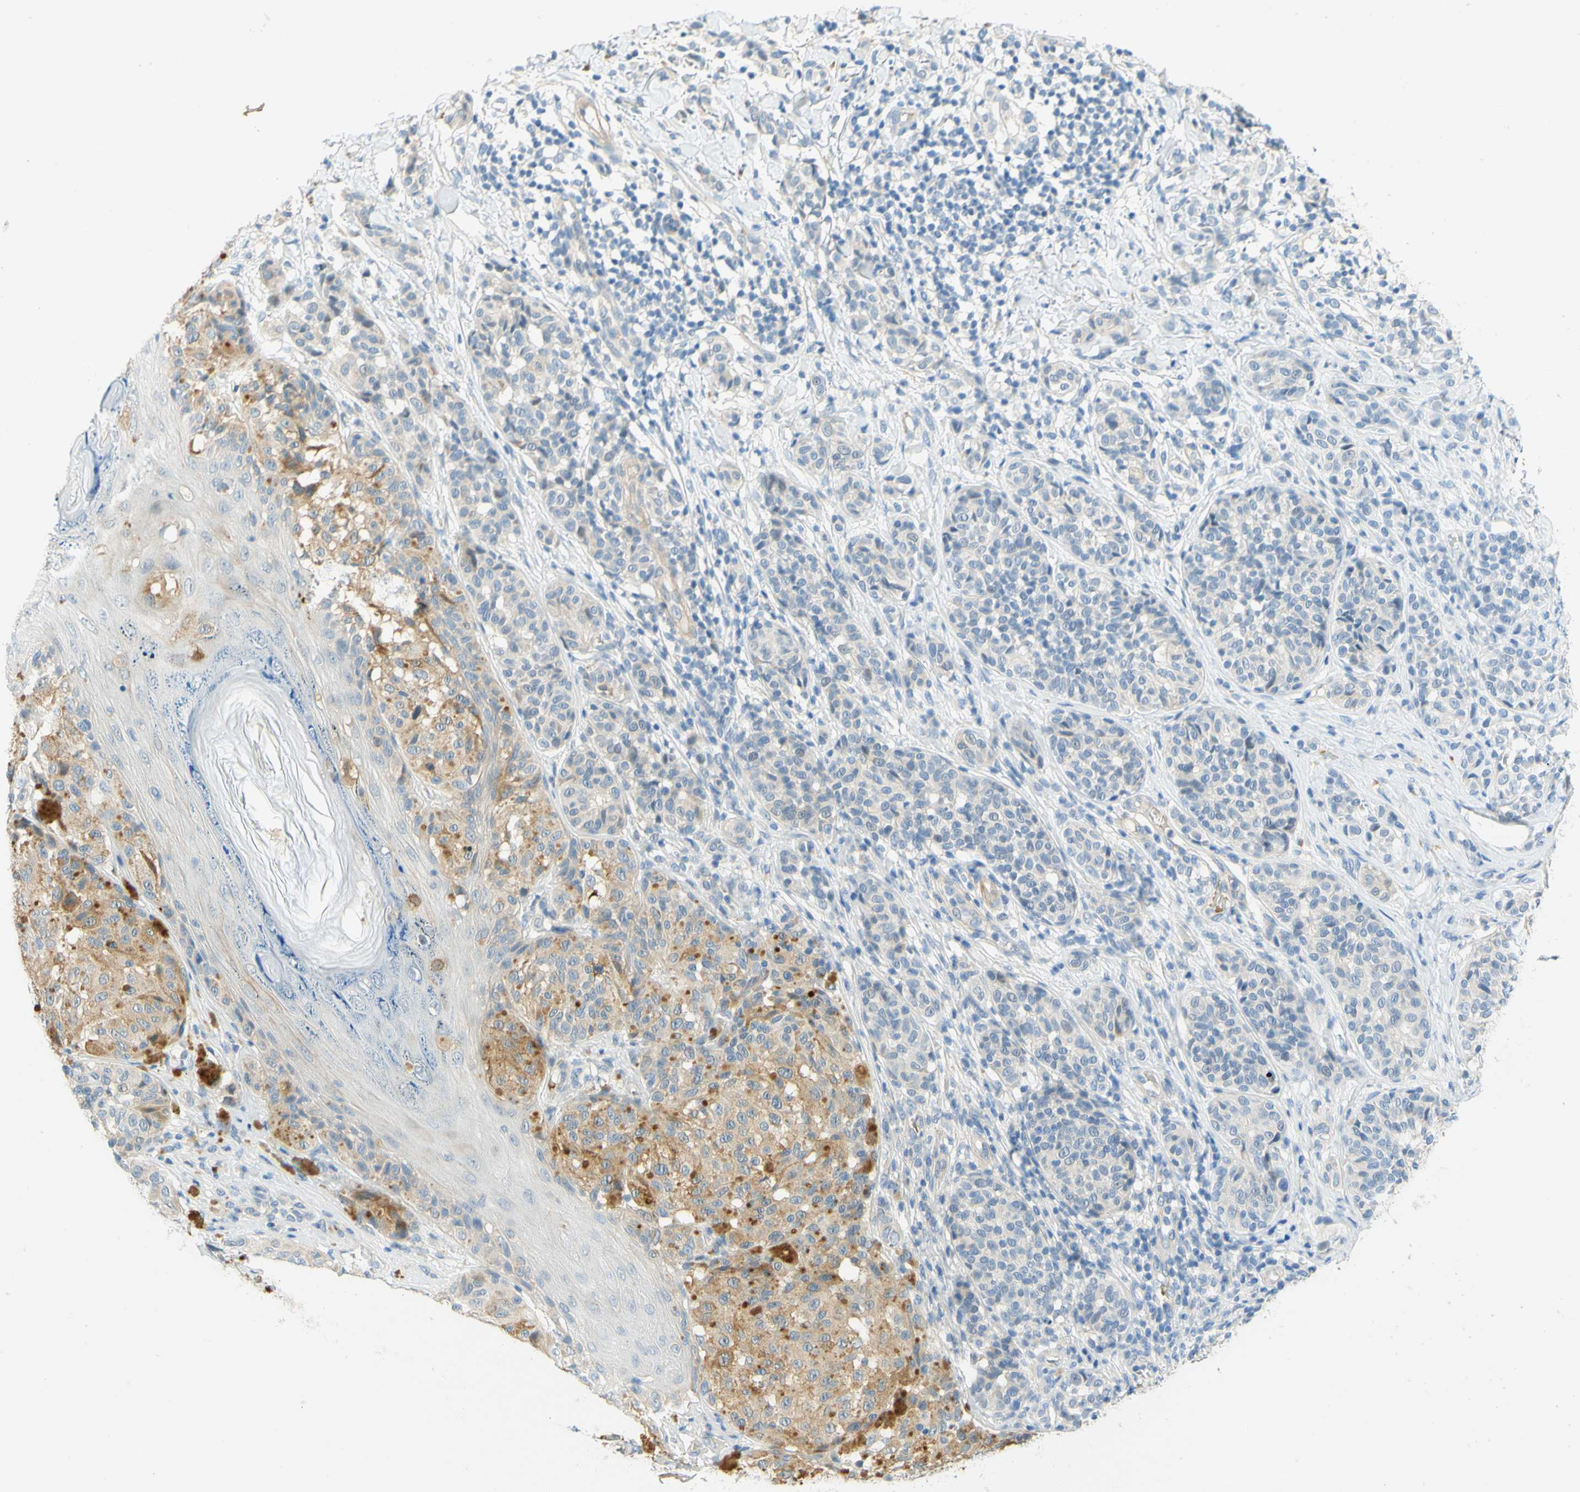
{"staining": {"intensity": "moderate", "quantity": "25%-75%", "location": "cytoplasmic/membranous"}, "tissue": "melanoma", "cell_type": "Tumor cells", "image_type": "cancer", "snomed": [{"axis": "morphology", "description": "Malignant melanoma, NOS"}, {"axis": "topography", "description": "Skin"}], "caption": "Immunohistochemistry staining of melanoma, which shows medium levels of moderate cytoplasmic/membranous staining in about 25%-75% of tumor cells indicating moderate cytoplasmic/membranous protein expression. The staining was performed using DAB (brown) for protein detection and nuclei were counterstained in hematoxylin (blue).", "gene": "ENTREP2", "patient": {"sex": "female", "age": 46}}